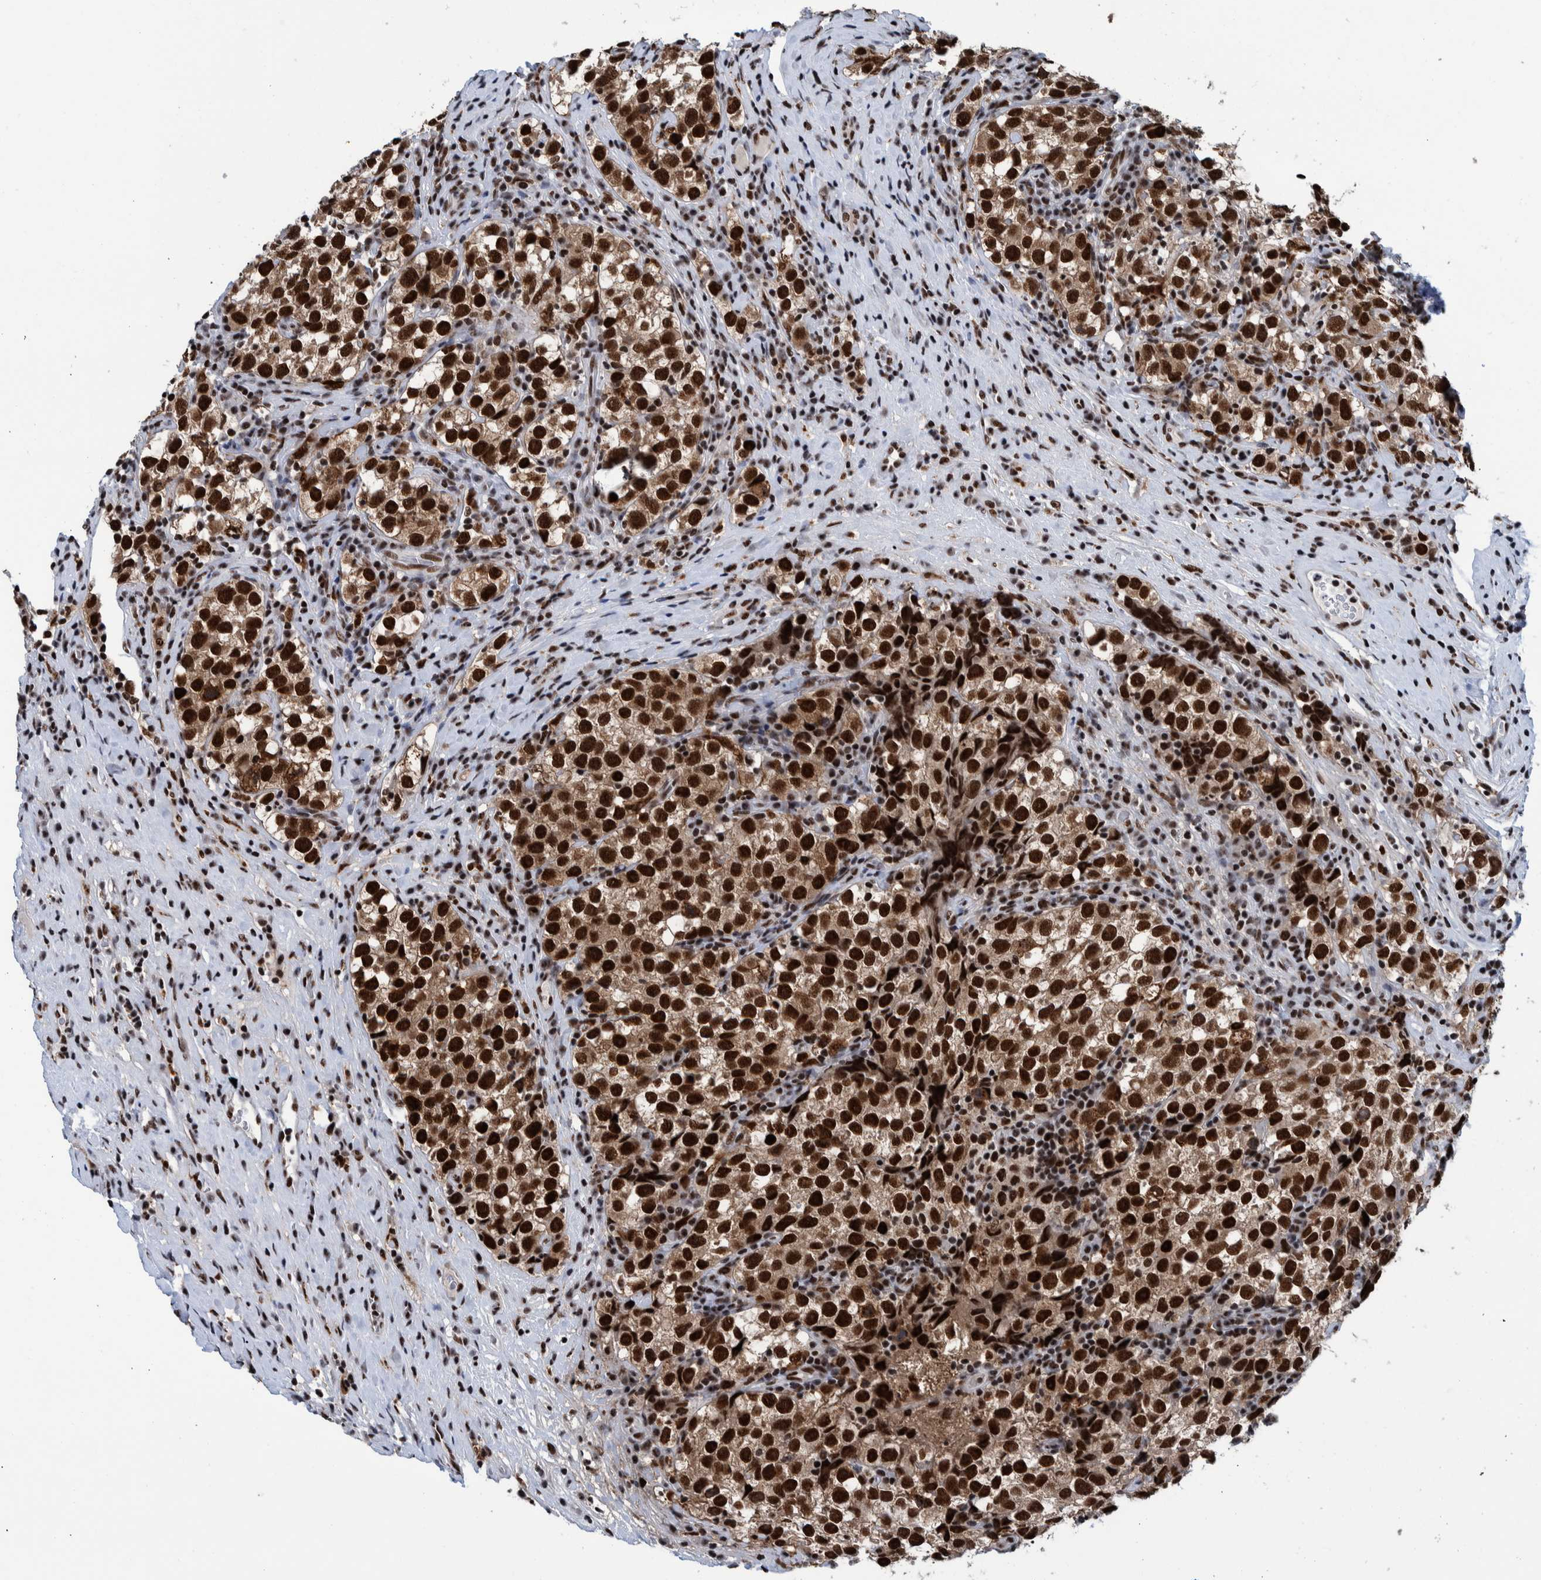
{"staining": {"intensity": "strong", "quantity": ">75%", "location": "cytoplasmic/membranous,nuclear"}, "tissue": "testis cancer", "cell_type": "Tumor cells", "image_type": "cancer", "snomed": [{"axis": "morphology", "description": "Normal tissue, NOS"}, {"axis": "morphology", "description": "Seminoma, NOS"}, {"axis": "topography", "description": "Testis"}], "caption": "Tumor cells demonstrate high levels of strong cytoplasmic/membranous and nuclear staining in about >75% of cells in human testis cancer (seminoma).", "gene": "EFTUD2", "patient": {"sex": "male", "age": 43}}